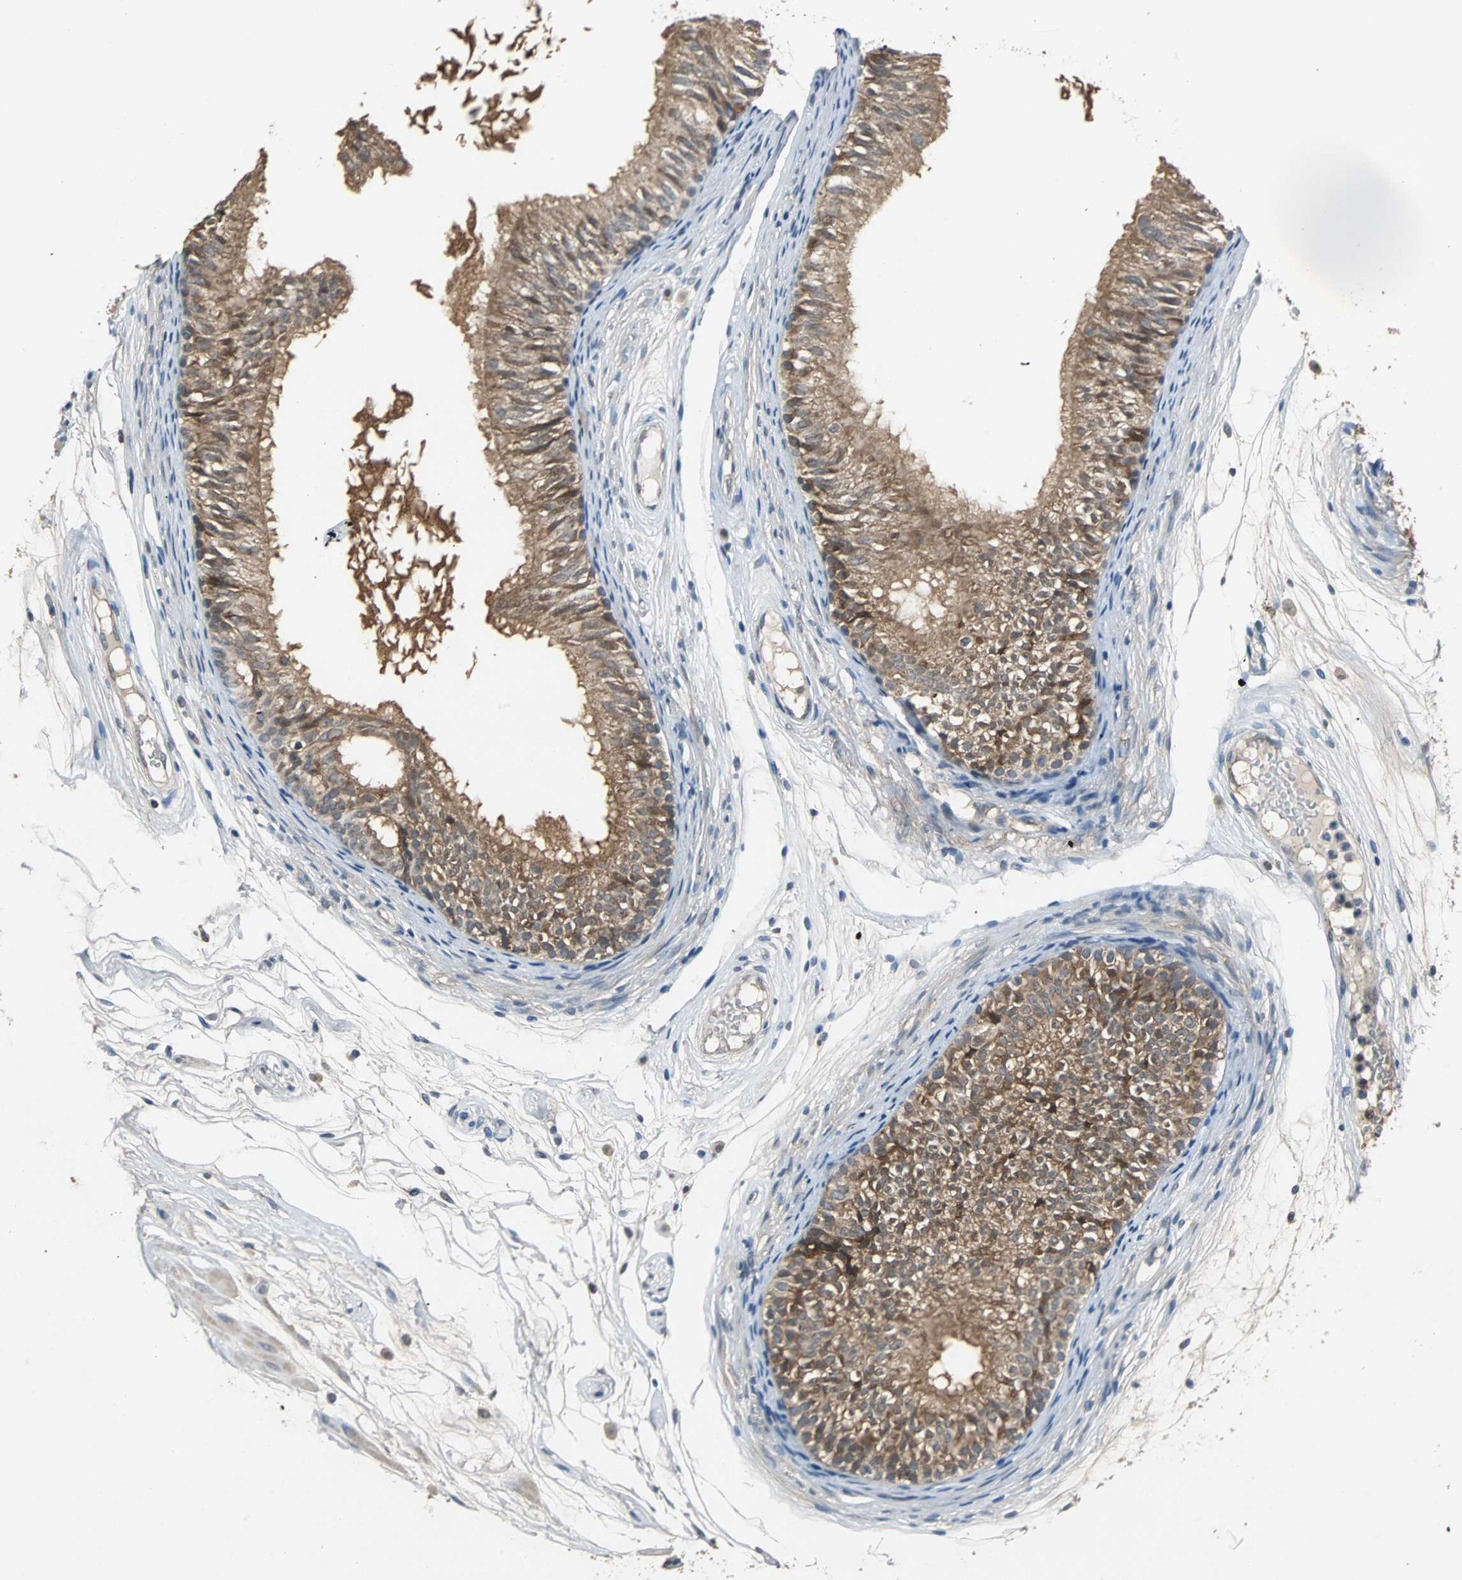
{"staining": {"intensity": "strong", "quantity": ">75%", "location": "cytoplasmic/membranous"}, "tissue": "epididymis", "cell_type": "Glandular cells", "image_type": "normal", "snomed": [{"axis": "morphology", "description": "Normal tissue, NOS"}, {"axis": "morphology", "description": "Atrophy, NOS"}, {"axis": "topography", "description": "Testis"}, {"axis": "topography", "description": "Epididymis"}], "caption": "A brown stain labels strong cytoplasmic/membranous expression of a protein in glandular cells of benign epididymis. Nuclei are stained in blue.", "gene": "ABHD2", "patient": {"sex": "male", "age": 18}}